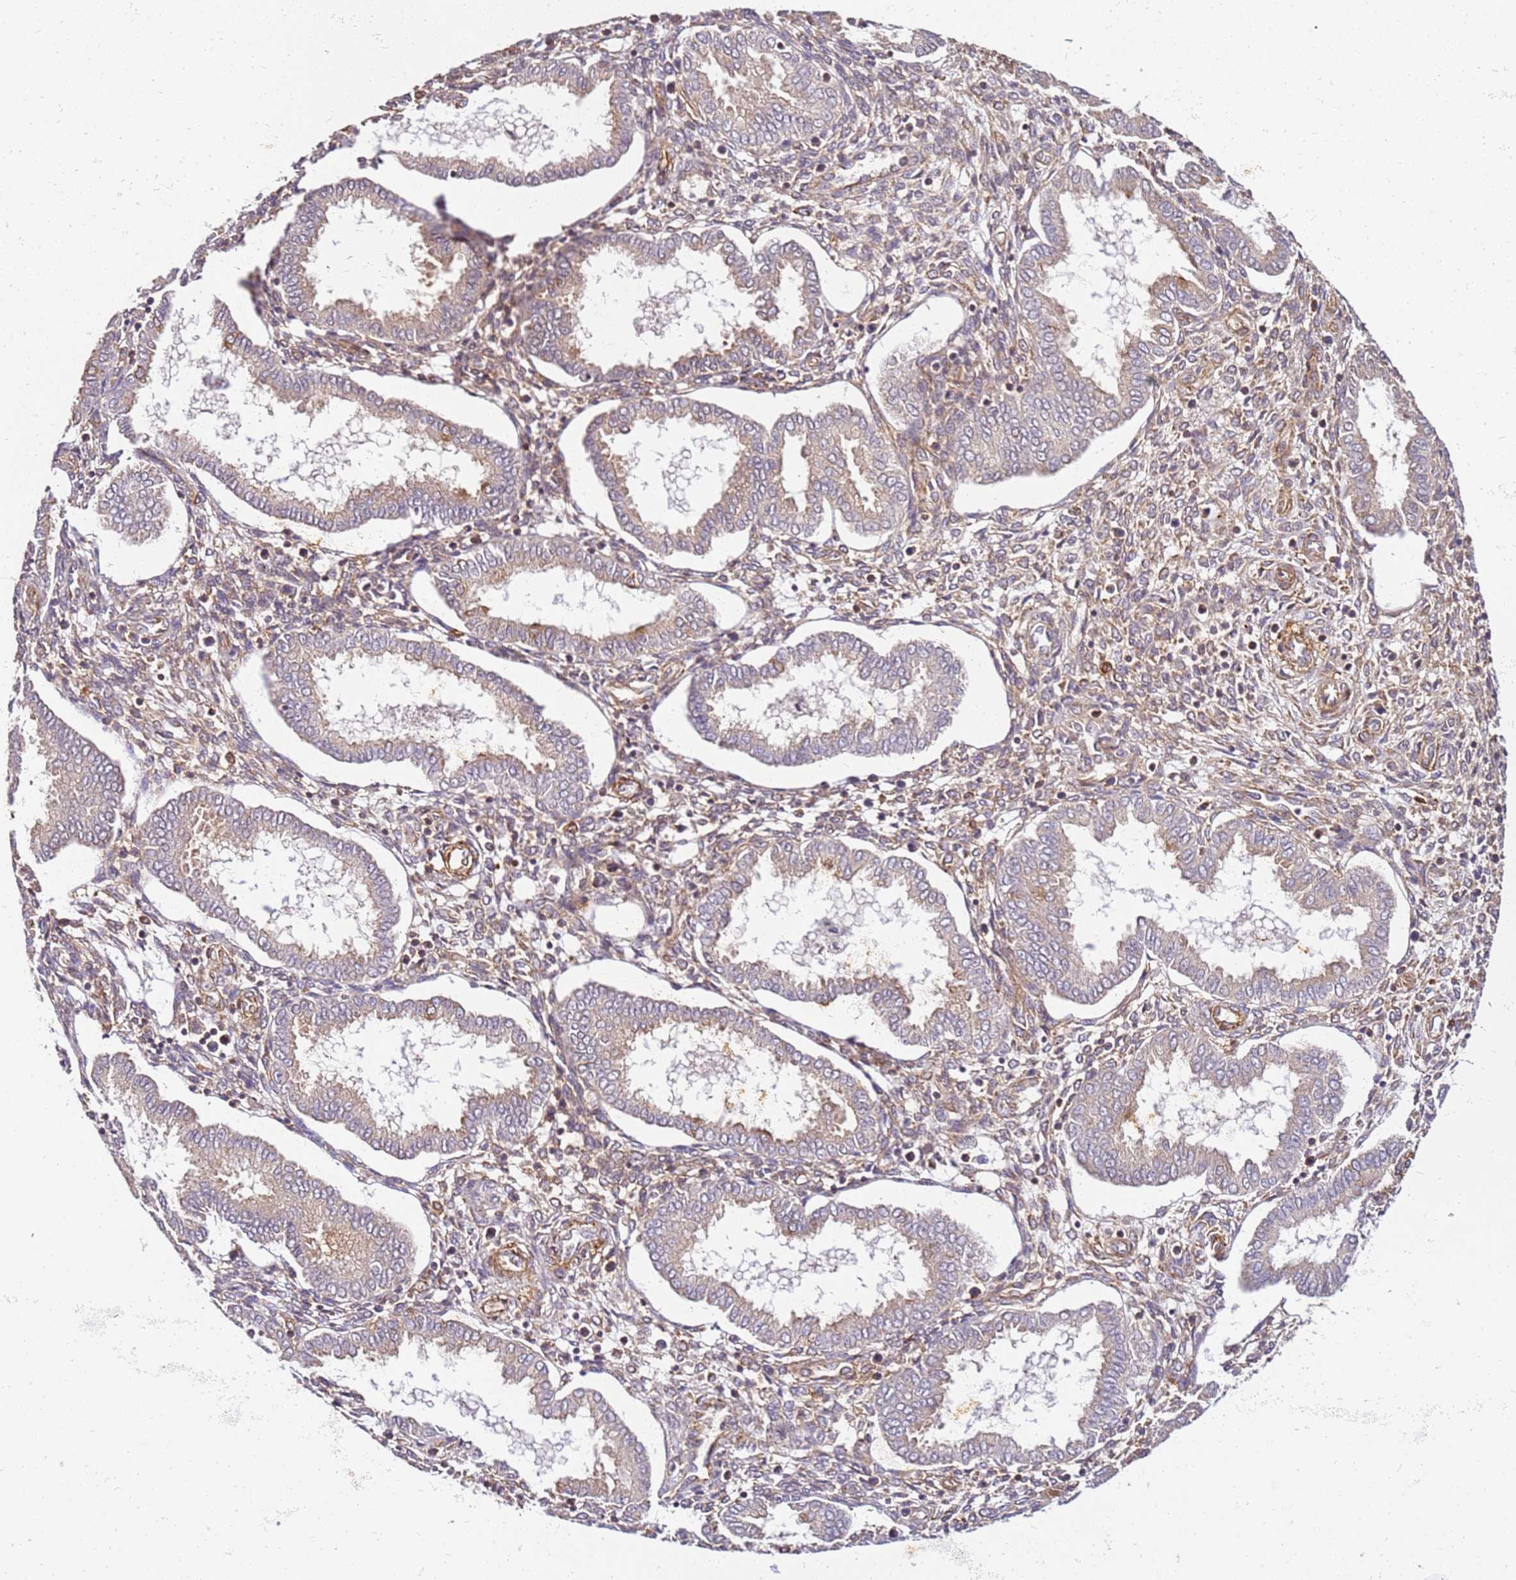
{"staining": {"intensity": "moderate", "quantity": "<25%", "location": "cytoplasmic/membranous"}, "tissue": "endometrium", "cell_type": "Cells in endometrial stroma", "image_type": "normal", "snomed": [{"axis": "morphology", "description": "Normal tissue, NOS"}, {"axis": "topography", "description": "Endometrium"}], "caption": "Immunohistochemical staining of benign endometrium reveals moderate cytoplasmic/membranous protein positivity in approximately <25% of cells in endometrial stroma. The protein is shown in brown color, while the nuclei are stained blue.", "gene": "PIH1D1", "patient": {"sex": "female", "age": 24}}